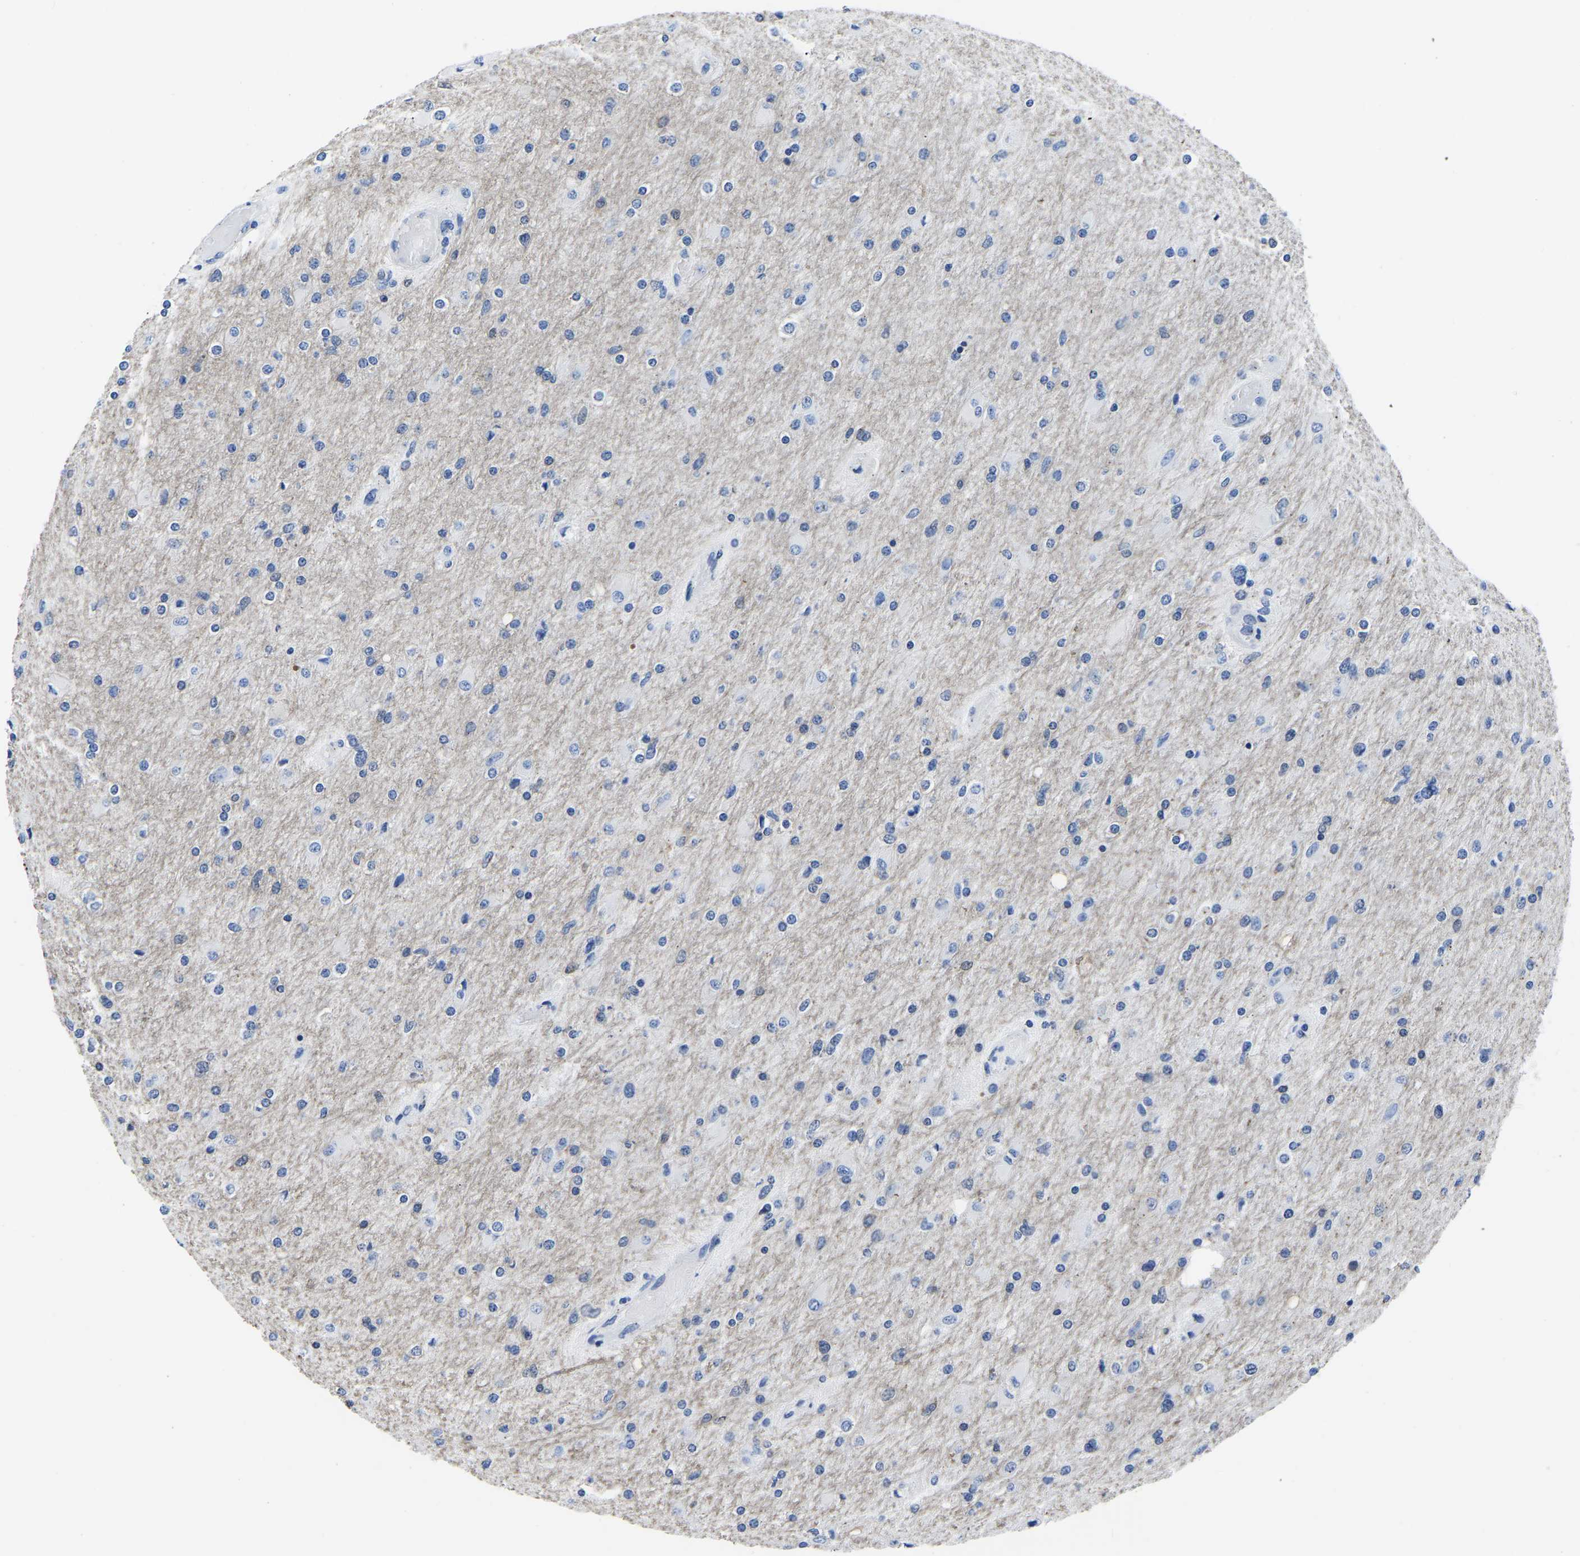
{"staining": {"intensity": "negative", "quantity": "none", "location": "none"}, "tissue": "glioma", "cell_type": "Tumor cells", "image_type": "cancer", "snomed": [{"axis": "morphology", "description": "Glioma, malignant, High grade"}, {"axis": "topography", "description": "Cerebral cortex"}], "caption": "Glioma was stained to show a protein in brown. There is no significant staining in tumor cells.", "gene": "TFG", "patient": {"sex": "female", "age": 36}}